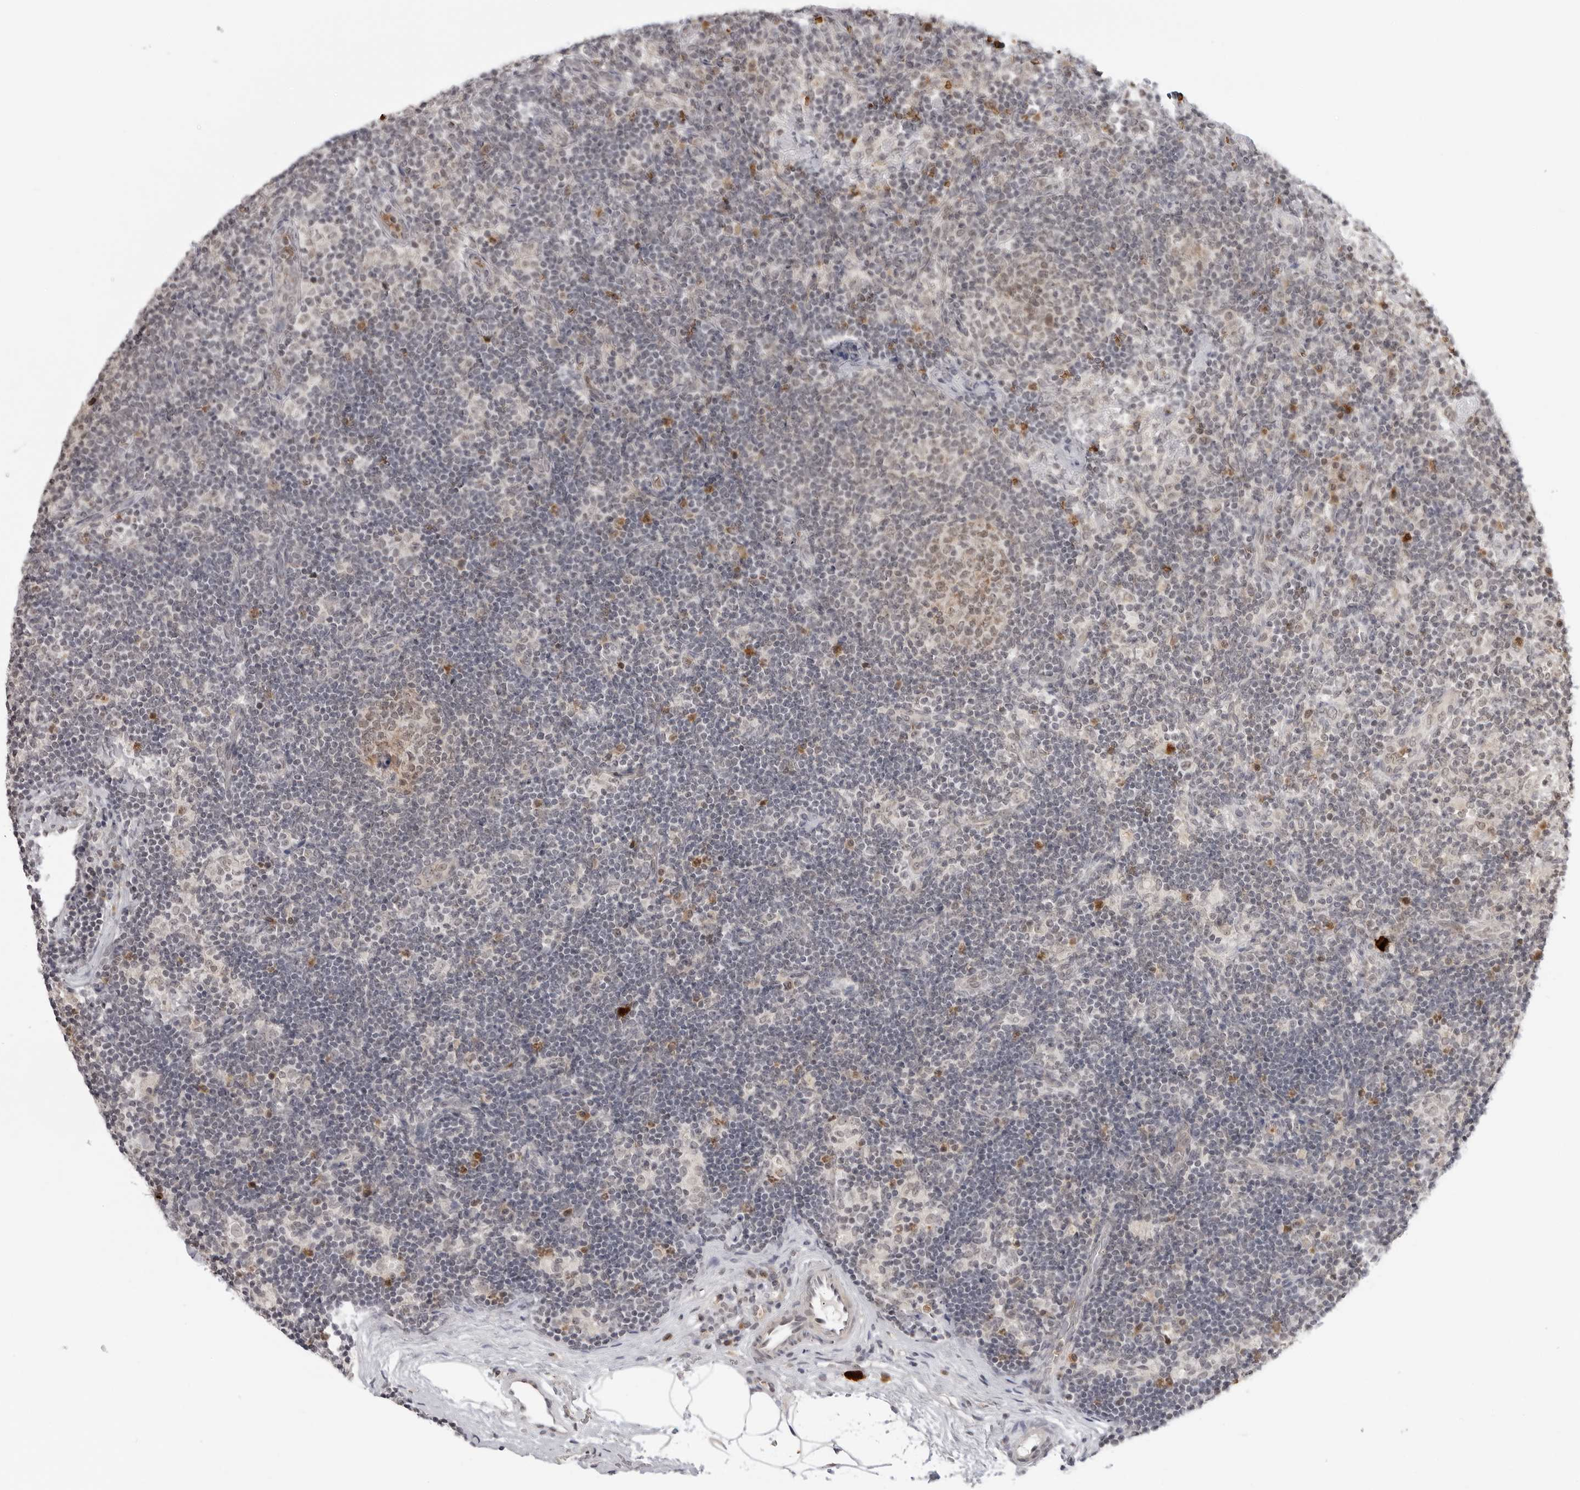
{"staining": {"intensity": "moderate", "quantity": "25%-75%", "location": "nuclear"}, "tissue": "lymph node", "cell_type": "Germinal center cells", "image_type": "normal", "snomed": [{"axis": "morphology", "description": "Normal tissue, NOS"}, {"axis": "topography", "description": "Lymph node"}], "caption": "Protein staining of normal lymph node displays moderate nuclear positivity in about 25%-75% of germinal center cells.", "gene": "SUGCT", "patient": {"sex": "female", "age": 22}}